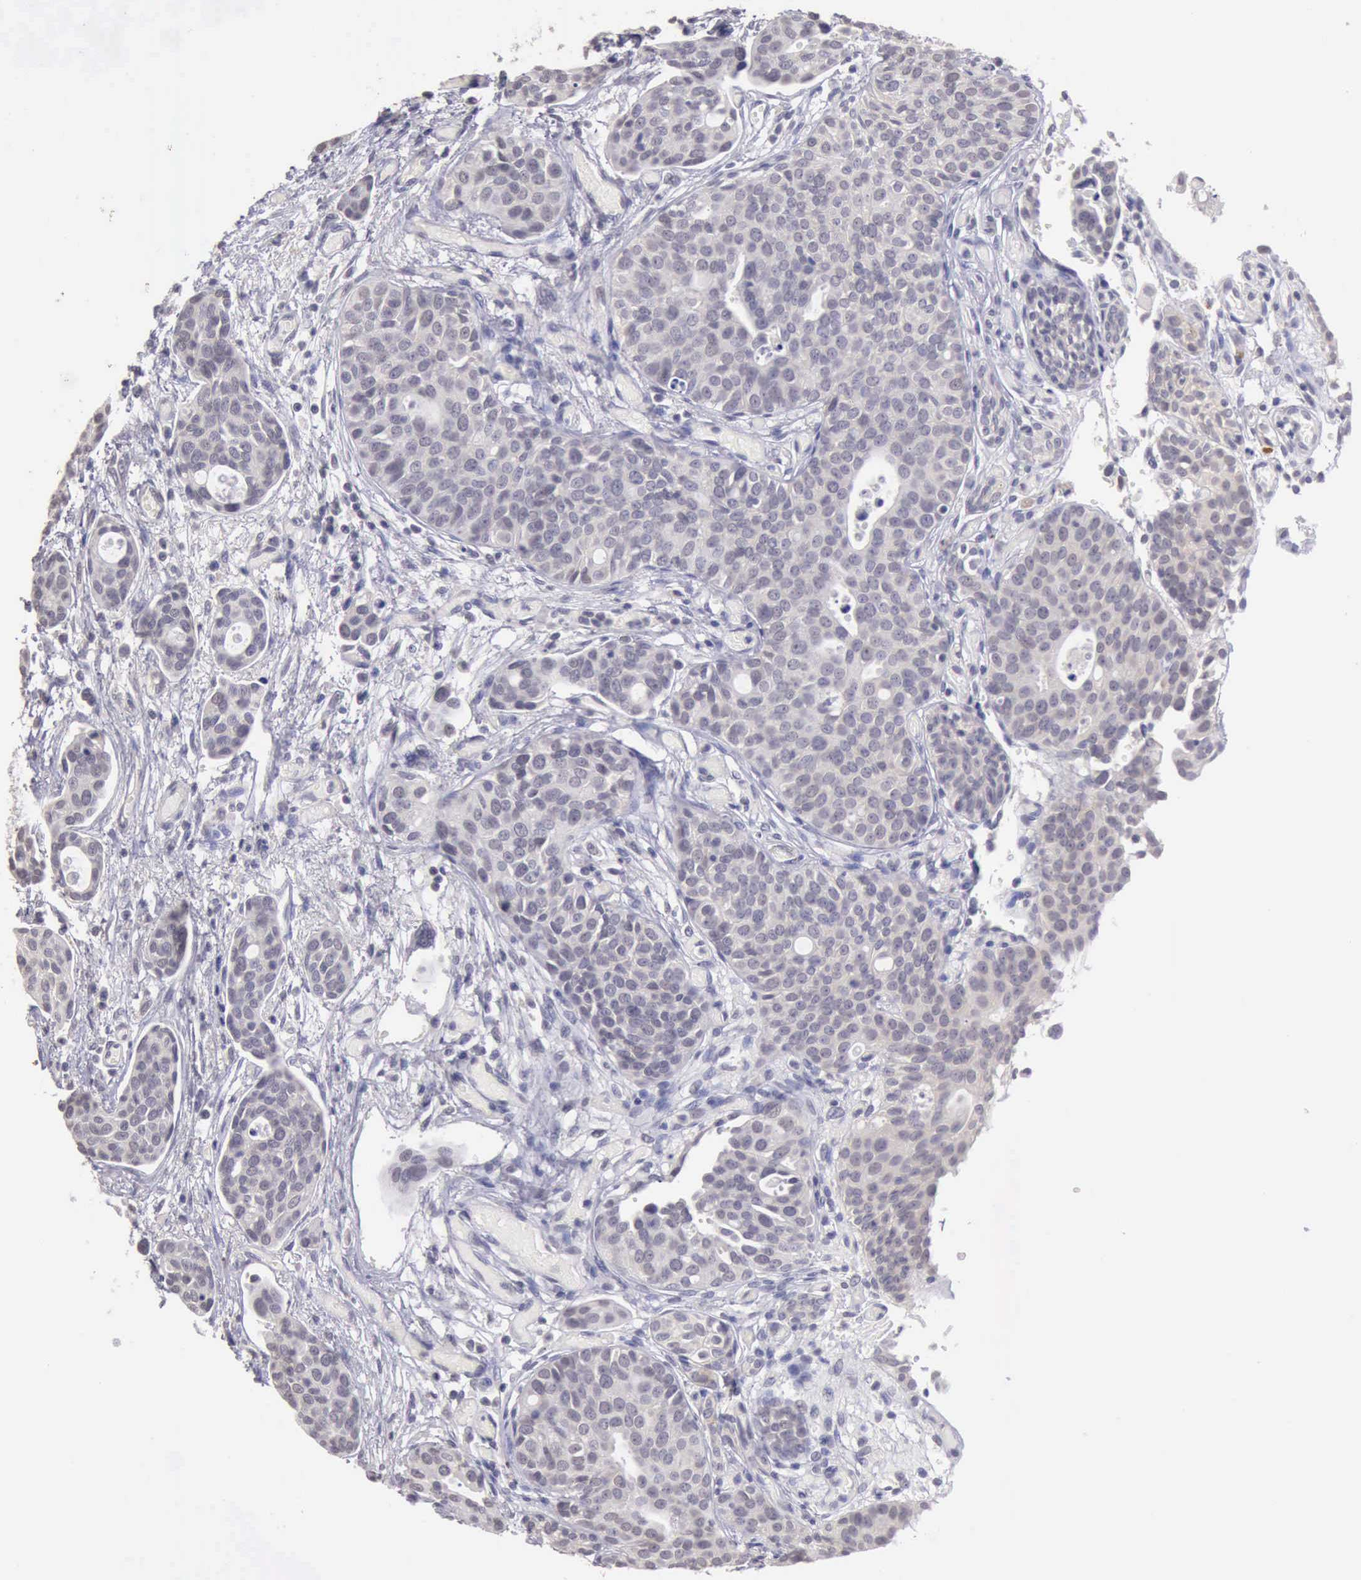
{"staining": {"intensity": "negative", "quantity": "none", "location": "none"}, "tissue": "urothelial cancer", "cell_type": "Tumor cells", "image_type": "cancer", "snomed": [{"axis": "morphology", "description": "Urothelial carcinoma, High grade"}, {"axis": "topography", "description": "Urinary bladder"}], "caption": "High power microscopy histopathology image of an immunohistochemistry (IHC) image of urothelial cancer, revealing no significant positivity in tumor cells. (DAB immunohistochemistry (IHC) with hematoxylin counter stain).", "gene": "KCND1", "patient": {"sex": "male", "age": 78}}